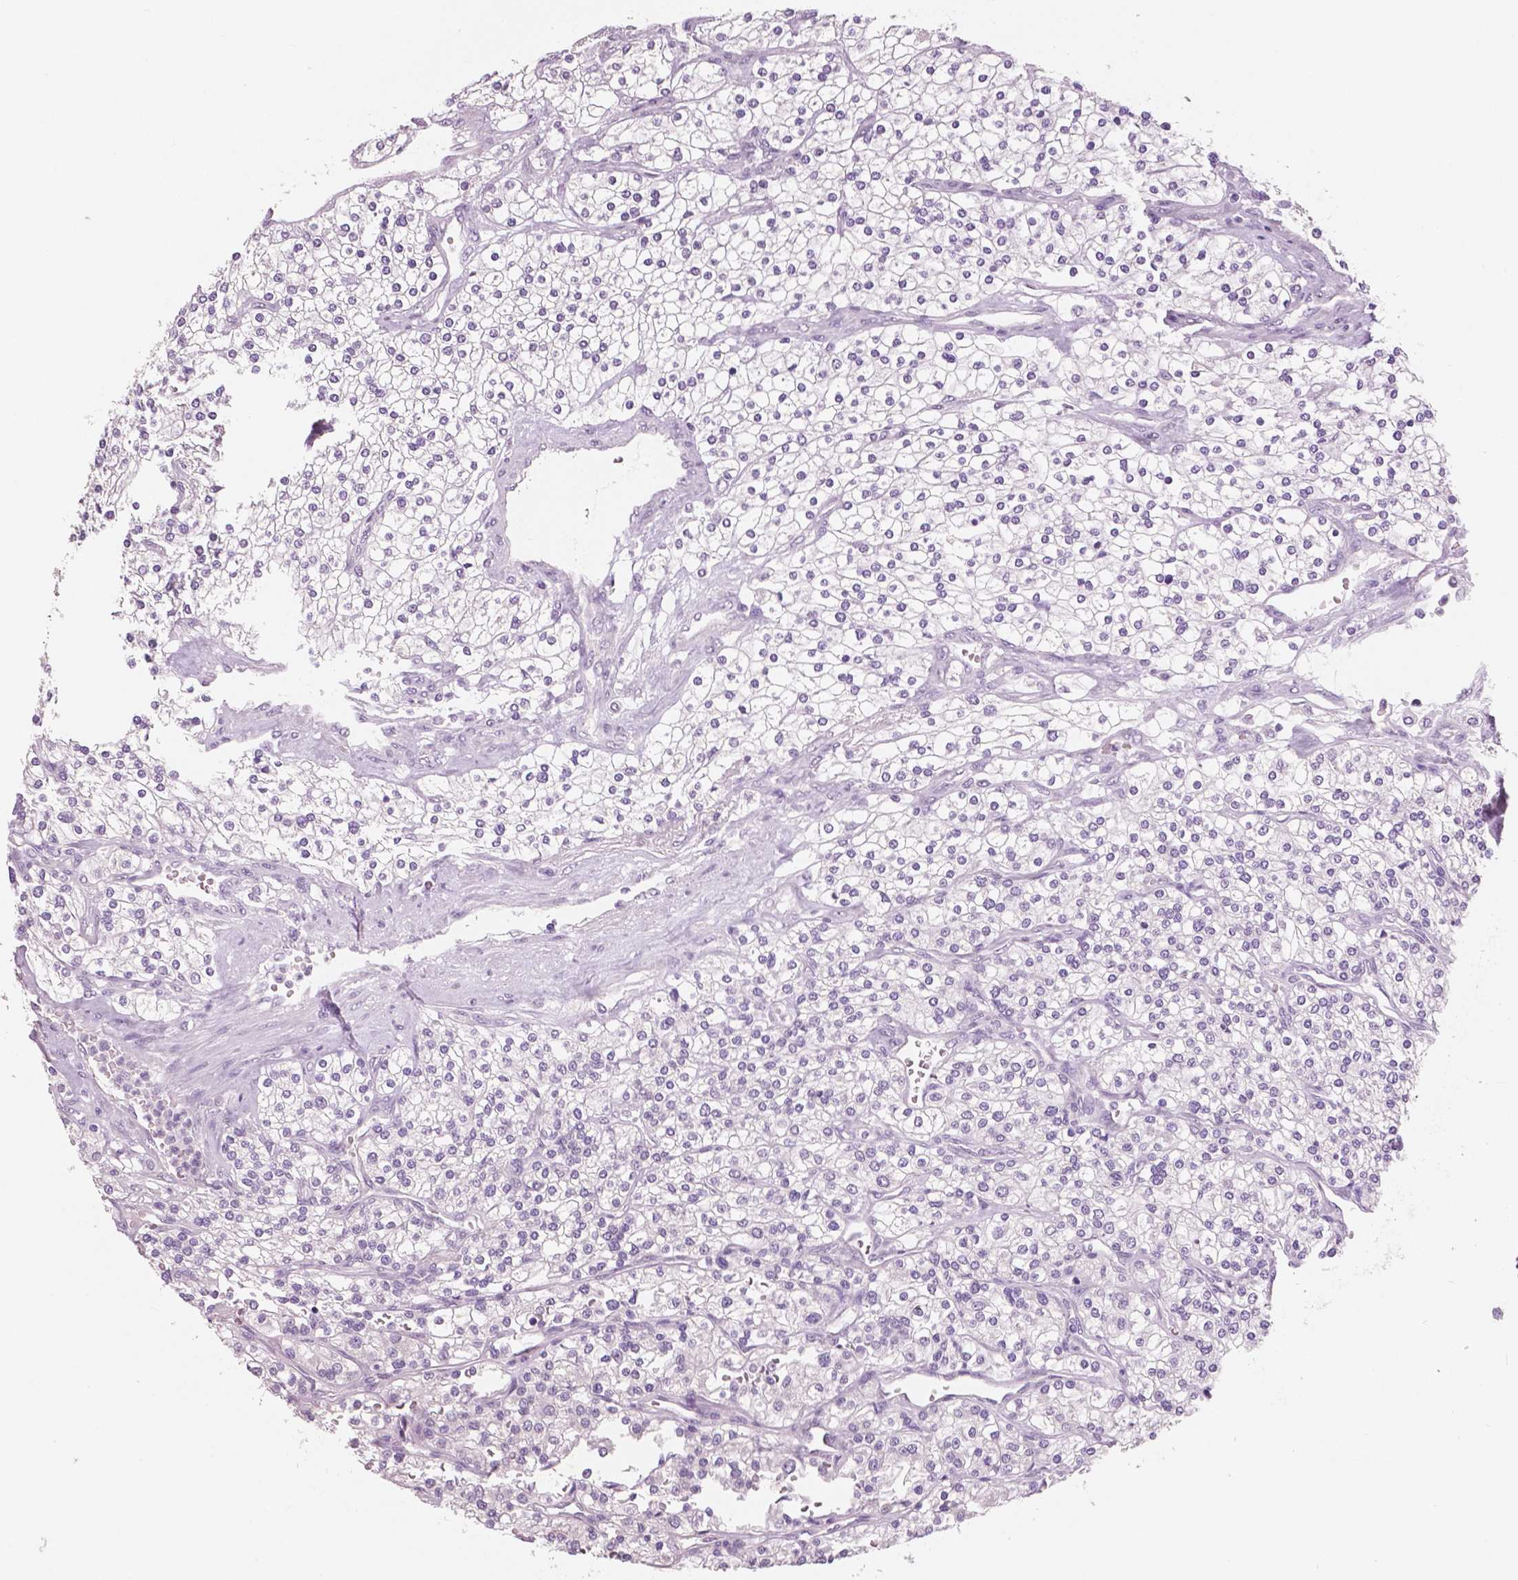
{"staining": {"intensity": "negative", "quantity": "none", "location": "none"}, "tissue": "renal cancer", "cell_type": "Tumor cells", "image_type": "cancer", "snomed": [{"axis": "morphology", "description": "Adenocarcinoma, NOS"}, {"axis": "topography", "description": "Kidney"}], "caption": "Immunohistochemistry photomicrograph of renal cancer stained for a protein (brown), which demonstrates no staining in tumor cells.", "gene": "NECAB2", "patient": {"sex": "male", "age": 80}}